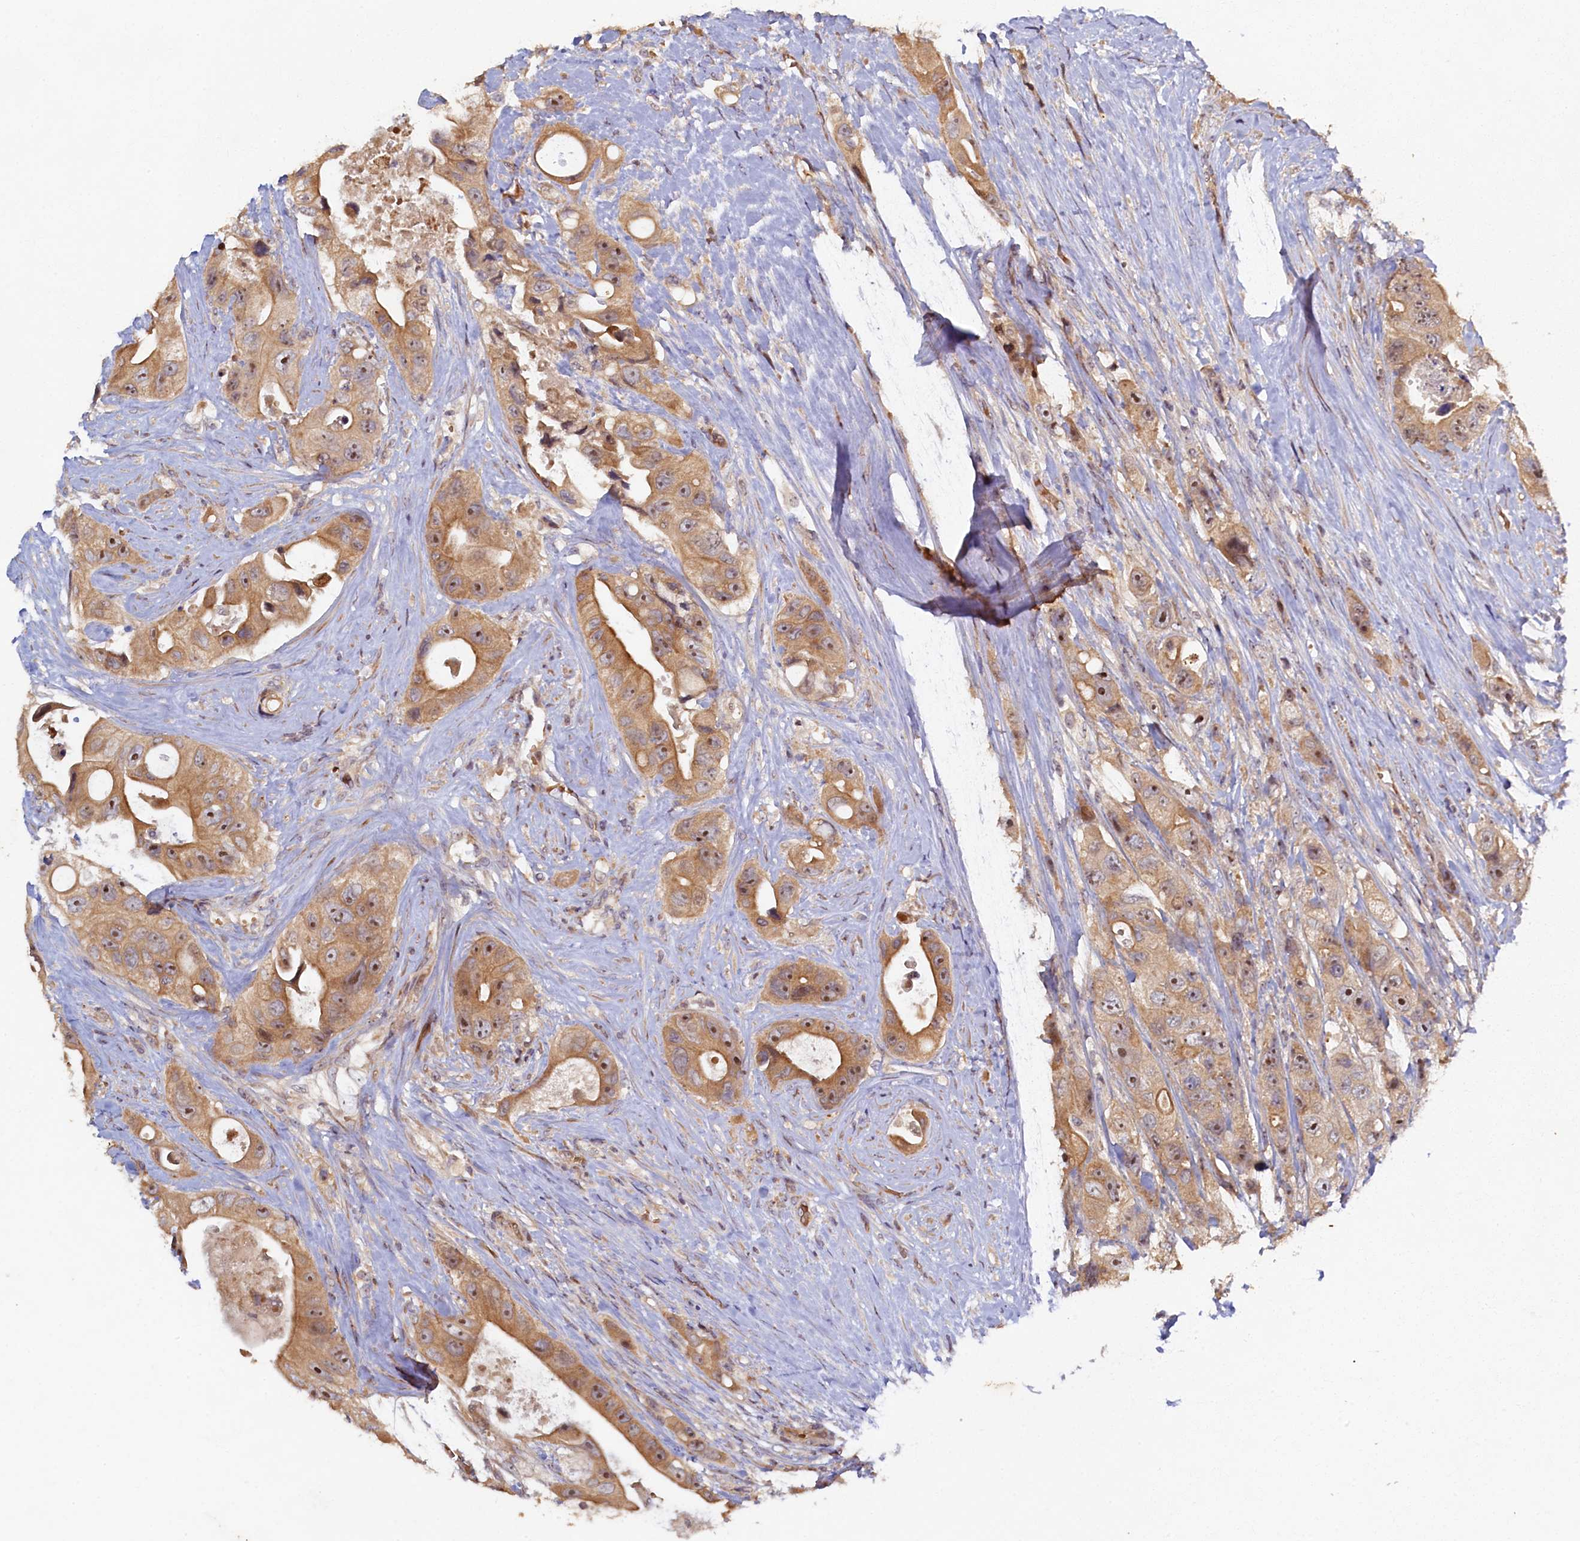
{"staining": {"intensity": "moderate", "quantity": ">75%", "location": "cytoplasmic/membranous,nuclear"}, "tissue": "colorectal cancer", "cell_type": "Tumor cells", "image_type": "cancer", "snomed": [{"axis": "morphology", "description": "Adenocarcinoma, NOS"}, {"axis": "topography", "description": "Colon"}], "caption": "The histopathology image demonstrates staining of adenocarcinoma (colorectal), revealing moderate cytoplasmic/membranous and nuclear protein staining (brown color) within tumor cells.", "gene": "CEP20", "patient": {"sex": "female", "age": 46}}